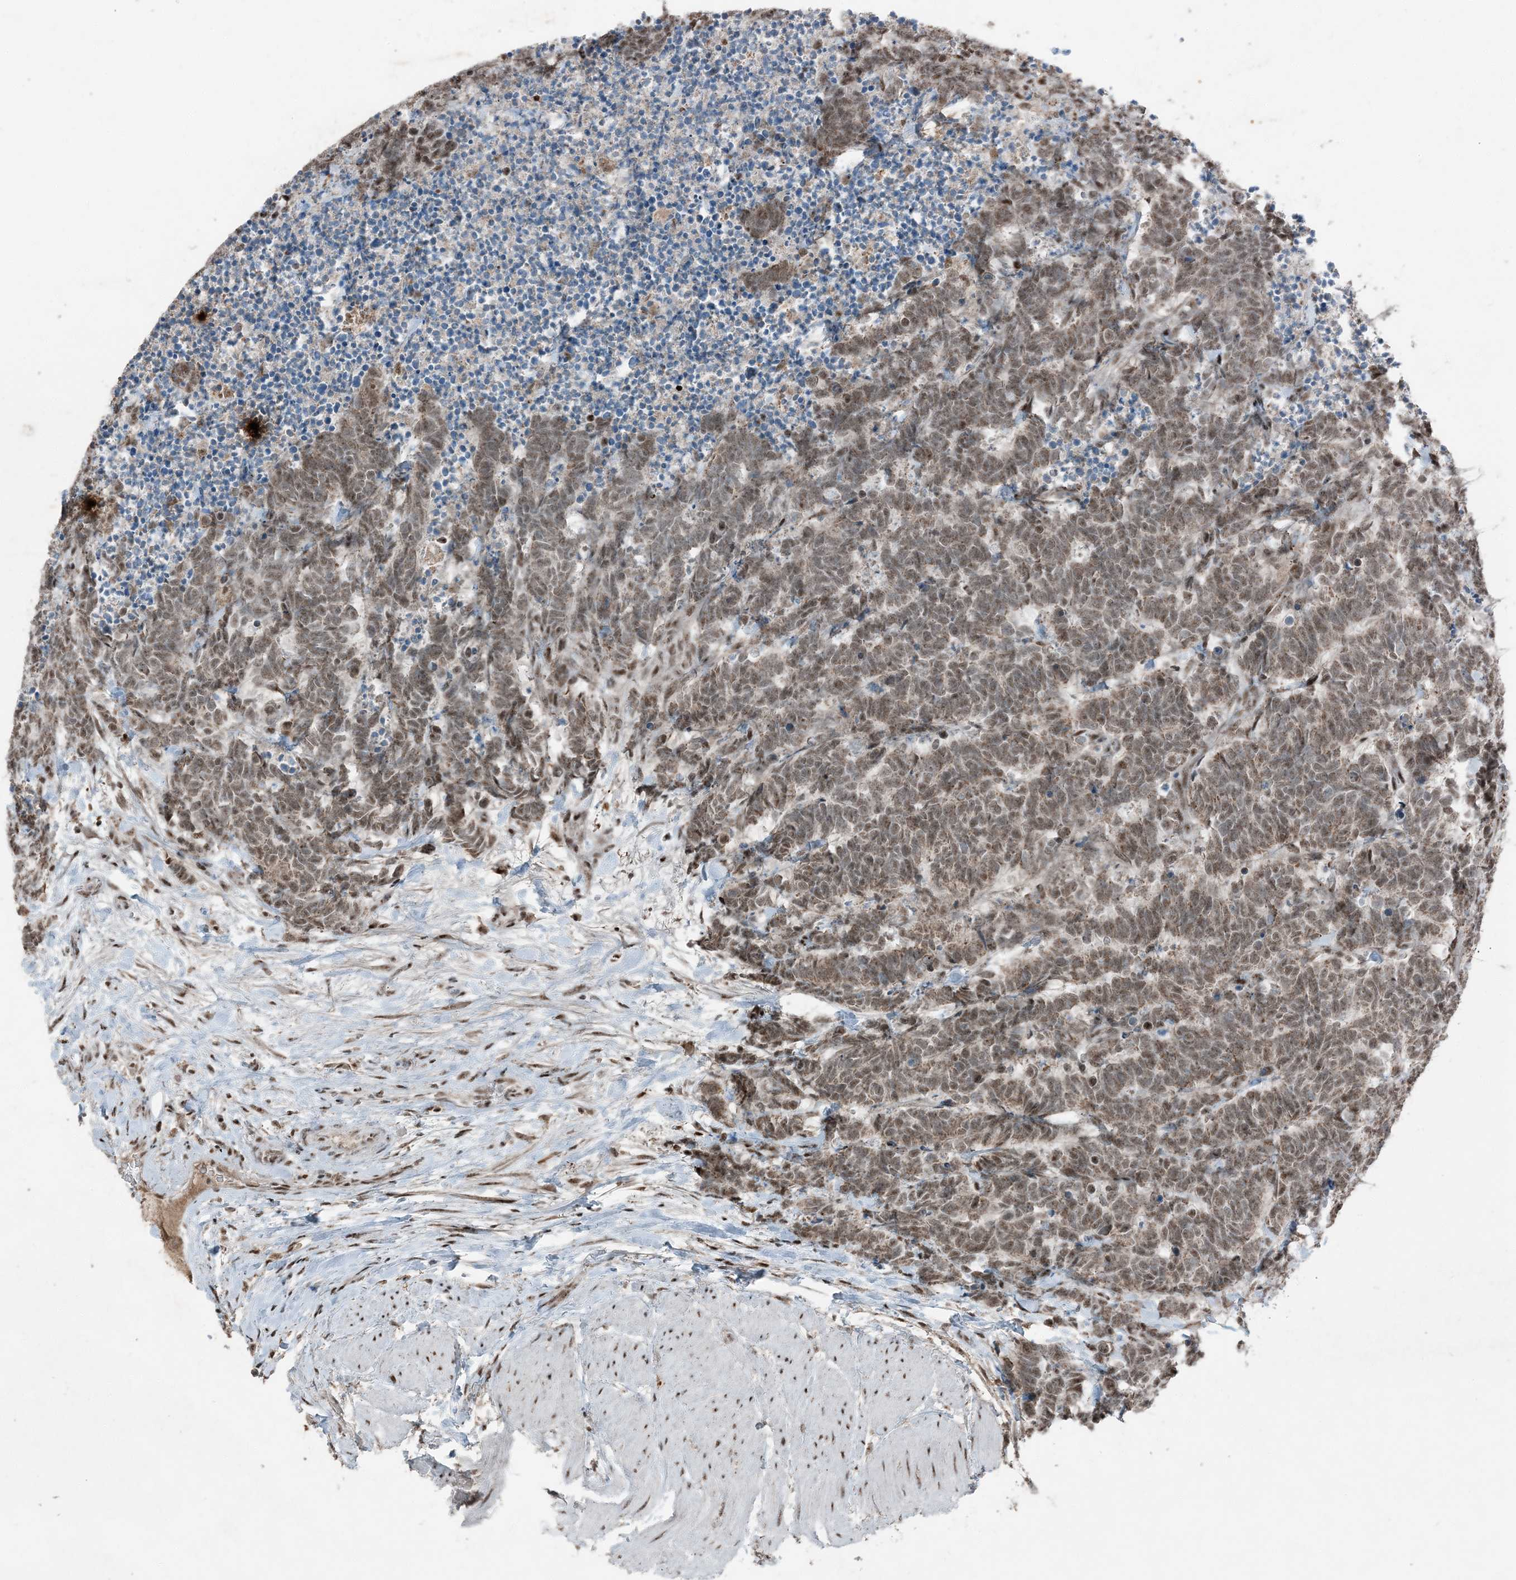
{"staining": {"intensity": "moderate", "quantity": ">75%", "location": "nuclear"}, "tissue": "carcinoid", "cell_type": "Tumor cells", "image_type": "cancer", "snomed": [{"axis": "morphology", "description": "Carcinoma, NOS"}, {"axis": "morphology", "description": "Carcinoid, malignant, NOS"}, {"axis": "topography", "description": "Urinary bladder"}], "caption": "Tumor cells reveal medium levels of moderate nuclear staining in about >75% of cells in human malignant carcinoid.", "gene": "TADA2B", "patient": {"sex": "male", "age": 57}}